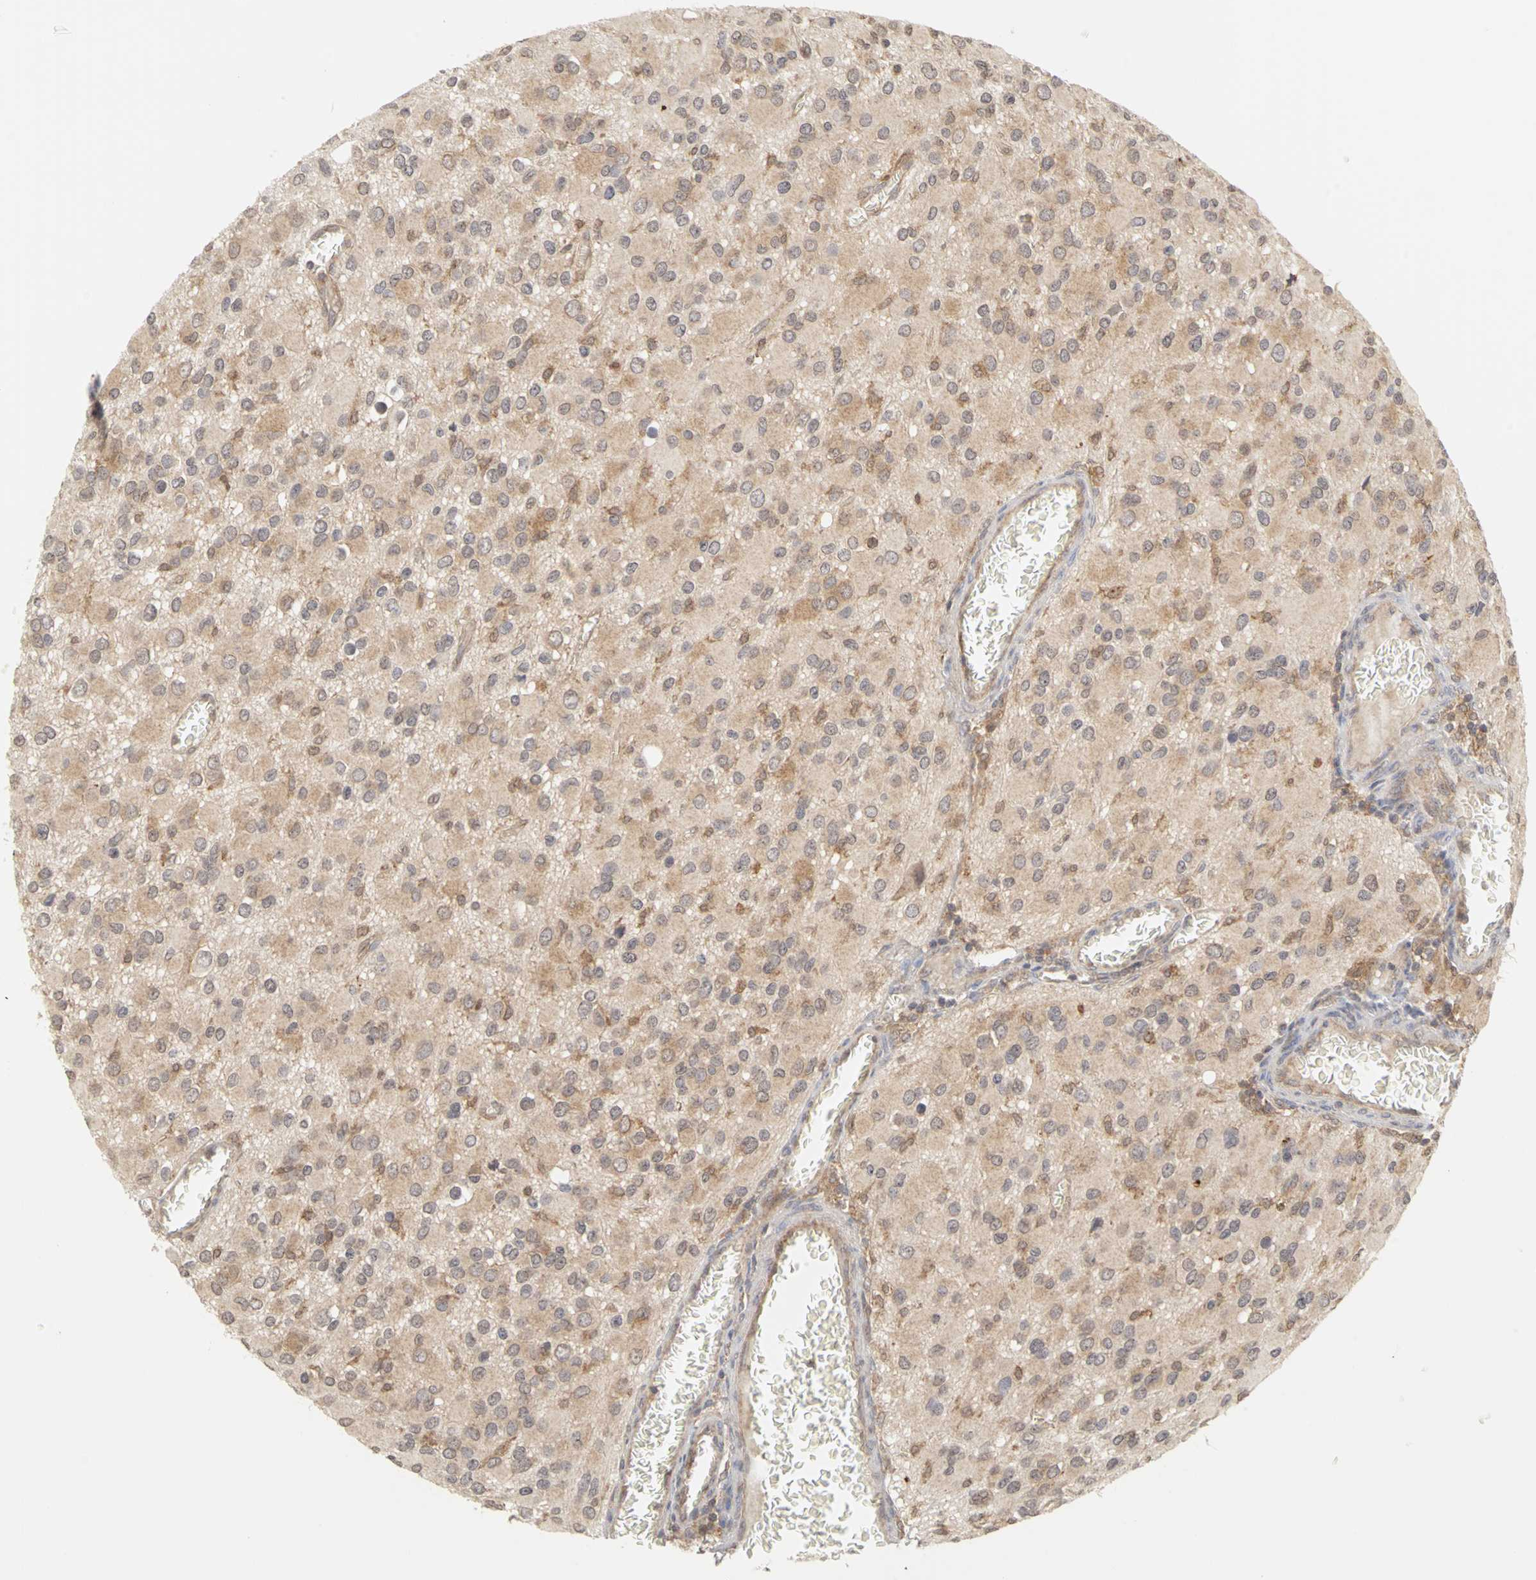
{"staining": {"intensity": "moderate", "quantity": ">75%", "location": "cytoplasmic/membranous"}, "tissue": "glioma", "cell_type": "Tumor cells", "image_type": "cancer", "snomed": [{"axis": "morphology", "description": "Glioma, malignant, Low grade"}, {"axis": "topography", "description": "Brain"}], "caption": "Glioma stained with IHC displays moderate cytoplasmic/membranous staining in about >75% of tumor cells. The protein of interest is stained brown, and the nuclei are stained in blue (DAB IHC with brightfield microscopy, high magnification).", "gene": "IRAK1", "patient": {"sex": "male", "age": 42}}